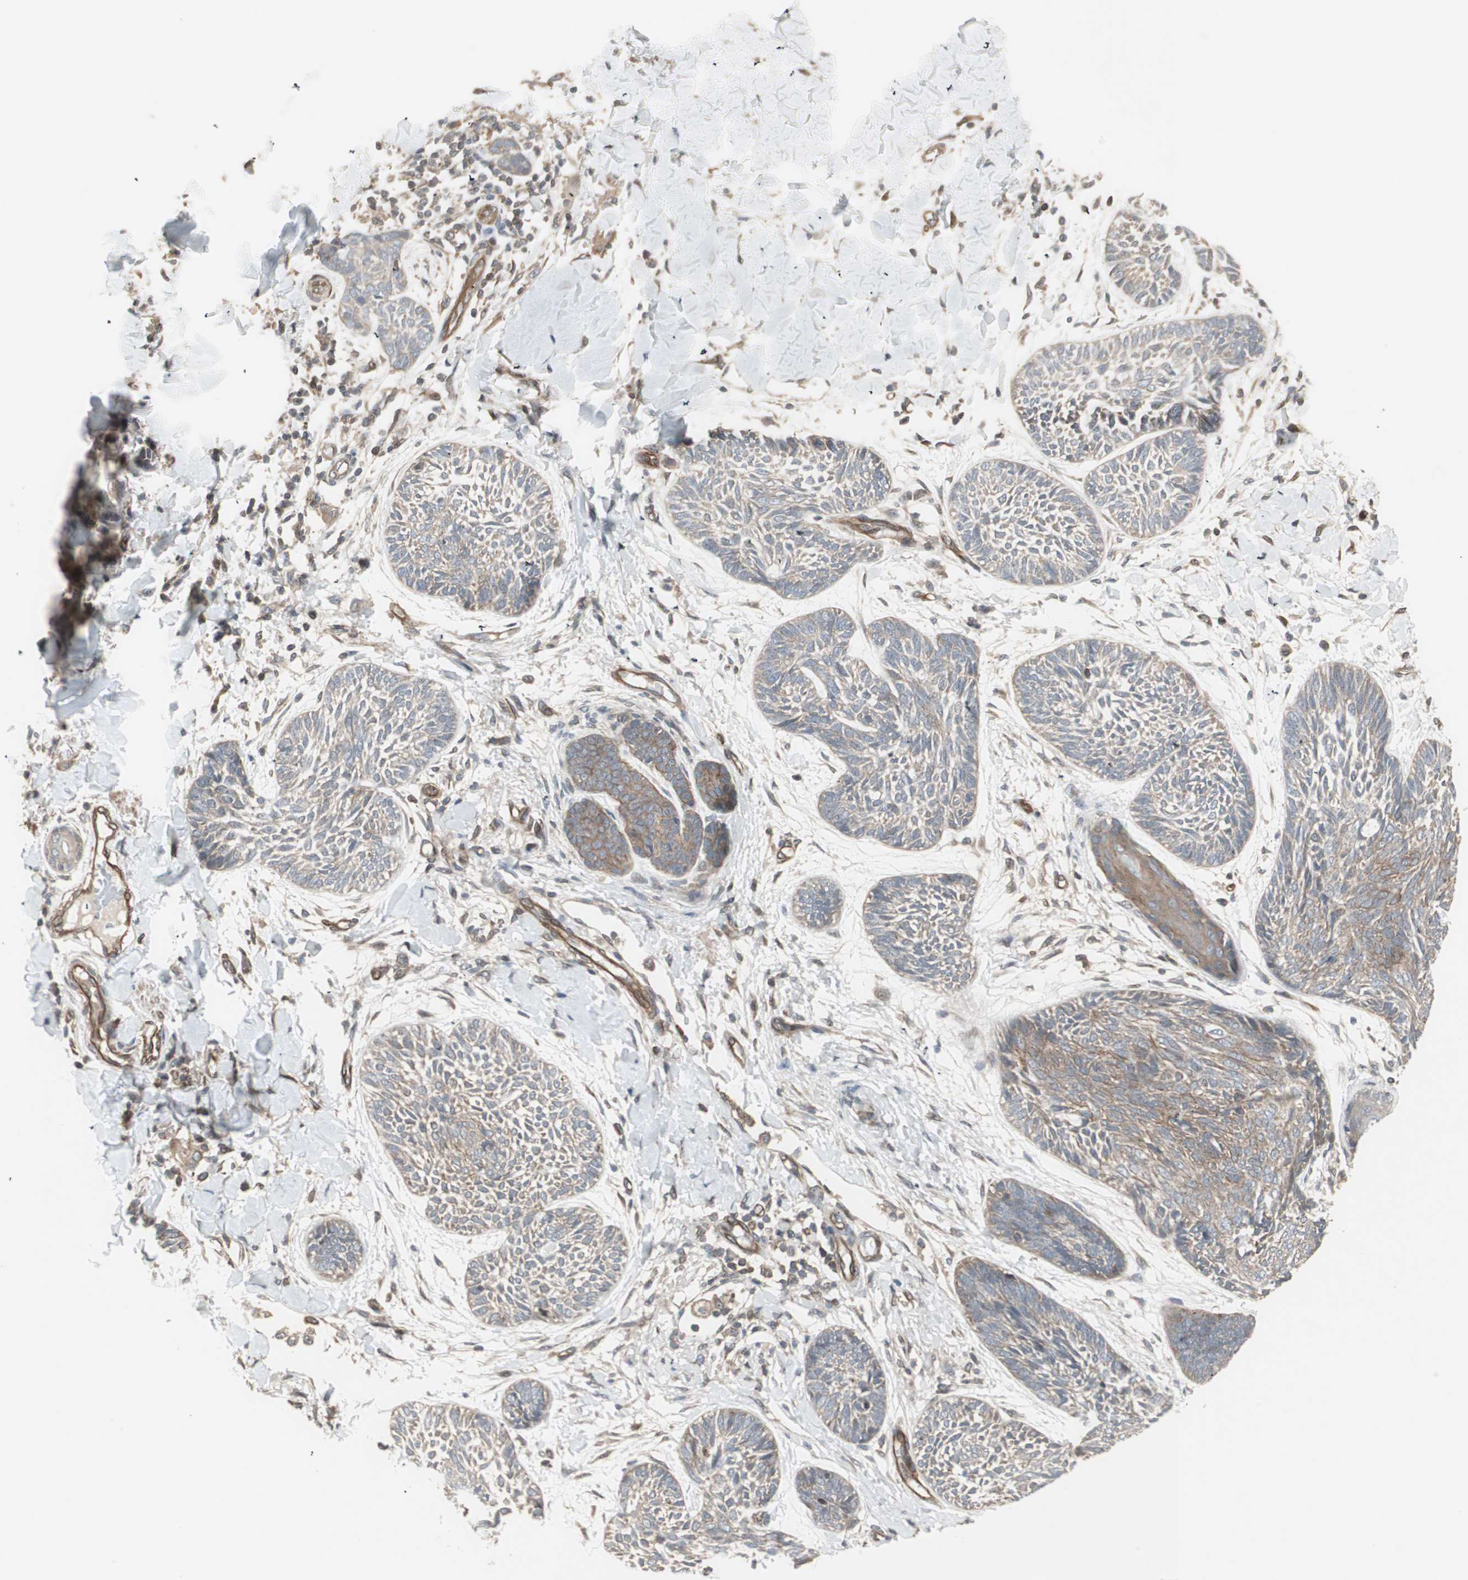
{"staining": {"intensity": "moderate", "quantity": "25%-75%", "location": "cytoplasmic/membranous"}, "tissue": "skin cancer", "cell_type": "Tumor cells", "image_type": "cancer", "snomed": [{"axis": "morphology", "description": "Papilloma, NOS"}, {"axis": "morphology", "description": "Basal cell carcinoma"}, {"axis": "topography", "description": "Skin"}], "caption": "The immunohistochemical stain highlights moderate cytoplasmic/membranous staining in tumor cells of skin cancer (papilloma) tissue. Using DAB (brown) and hematoxylin (blue) stains, captured at high magnification using brightfield microscopy.", "gene": "PFDN1", "patient": {"sex": "male", "age": 87}}